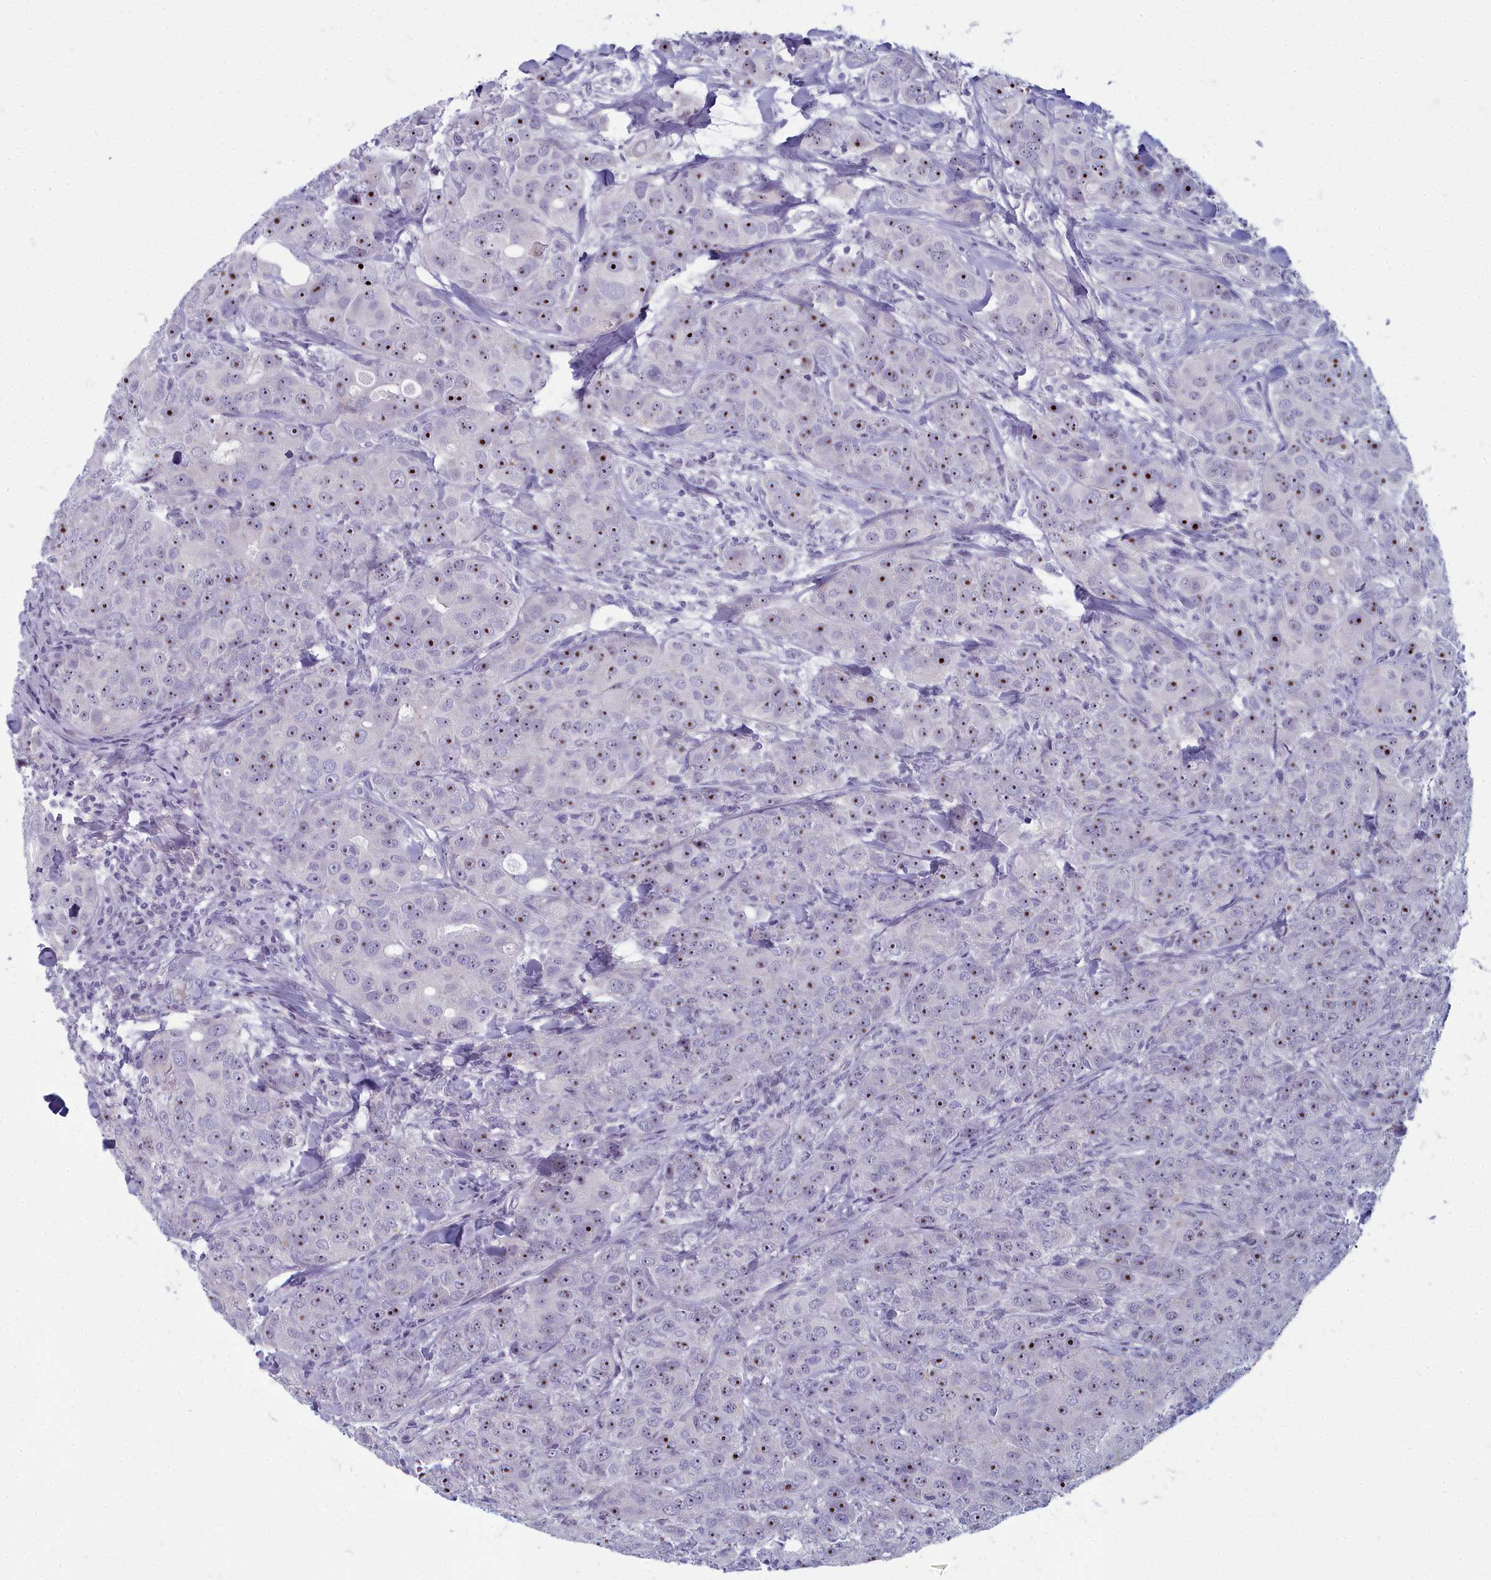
{"staining": {"intensity": "strong", "quantity": "25%-75%", "location": "nuclear"}, "tissue": "breast cancer", "cell_type": "Tumor cells", "image_type": "cancer", "snomed": [{"axis": "morphology", "description": "Duct carcinoma"}, {"axis": "topography", "description": "Breast"}], "caption": "Immunohistochemical staining of breast invasive ductal carcinoma displays high levels of strong nuclear protein staining in approximately 25%-75% of tumor cells. The staining is performed using DAB brown chromogen to label protein expression. The nuclei are counter-stained blue using hematoxylin.", "gene": "INSYN2A", "patient": {"sex": "female", "age": 43}}